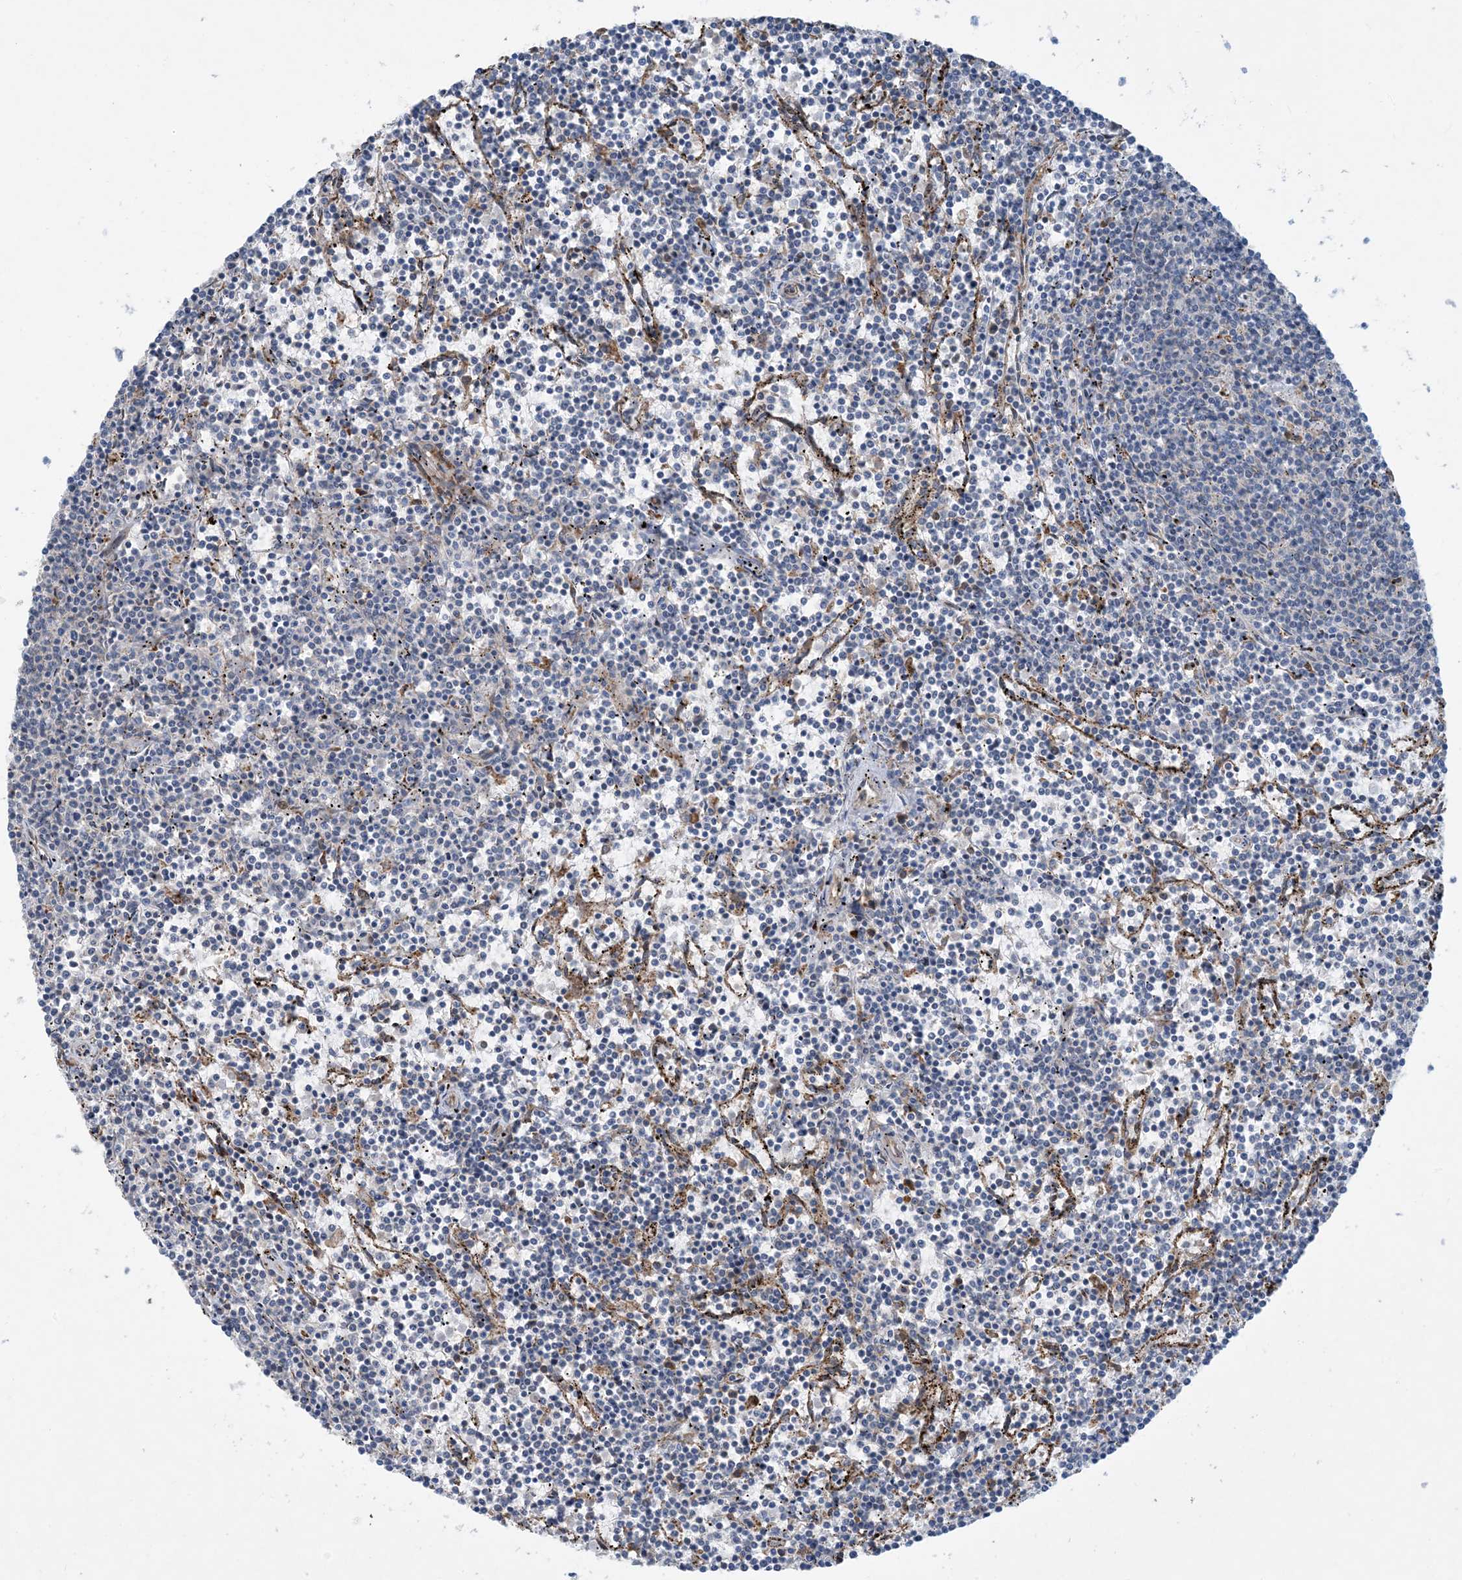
{"staining": {"intensity": "negative", "quantity": "none", "location": "none"}, "tissue": "lymphoma", "cell_type": "Tumor cells", "image_type": "cancer", "snomed": [{"axis": "morphology", "description": "Malignant lymphoma, non-Hodgkin's type, Low grade"}, {"axis": "topography", "description": "Spleen"}], "caption": "Malignant lymphoma, non-Hodgkin's type (low-grade) was stained to show a protein in brown. There is no significant expression in tumor cells.", "gene": "PHOSPHO2", "patient": {"sex": "female", "age": 50}}